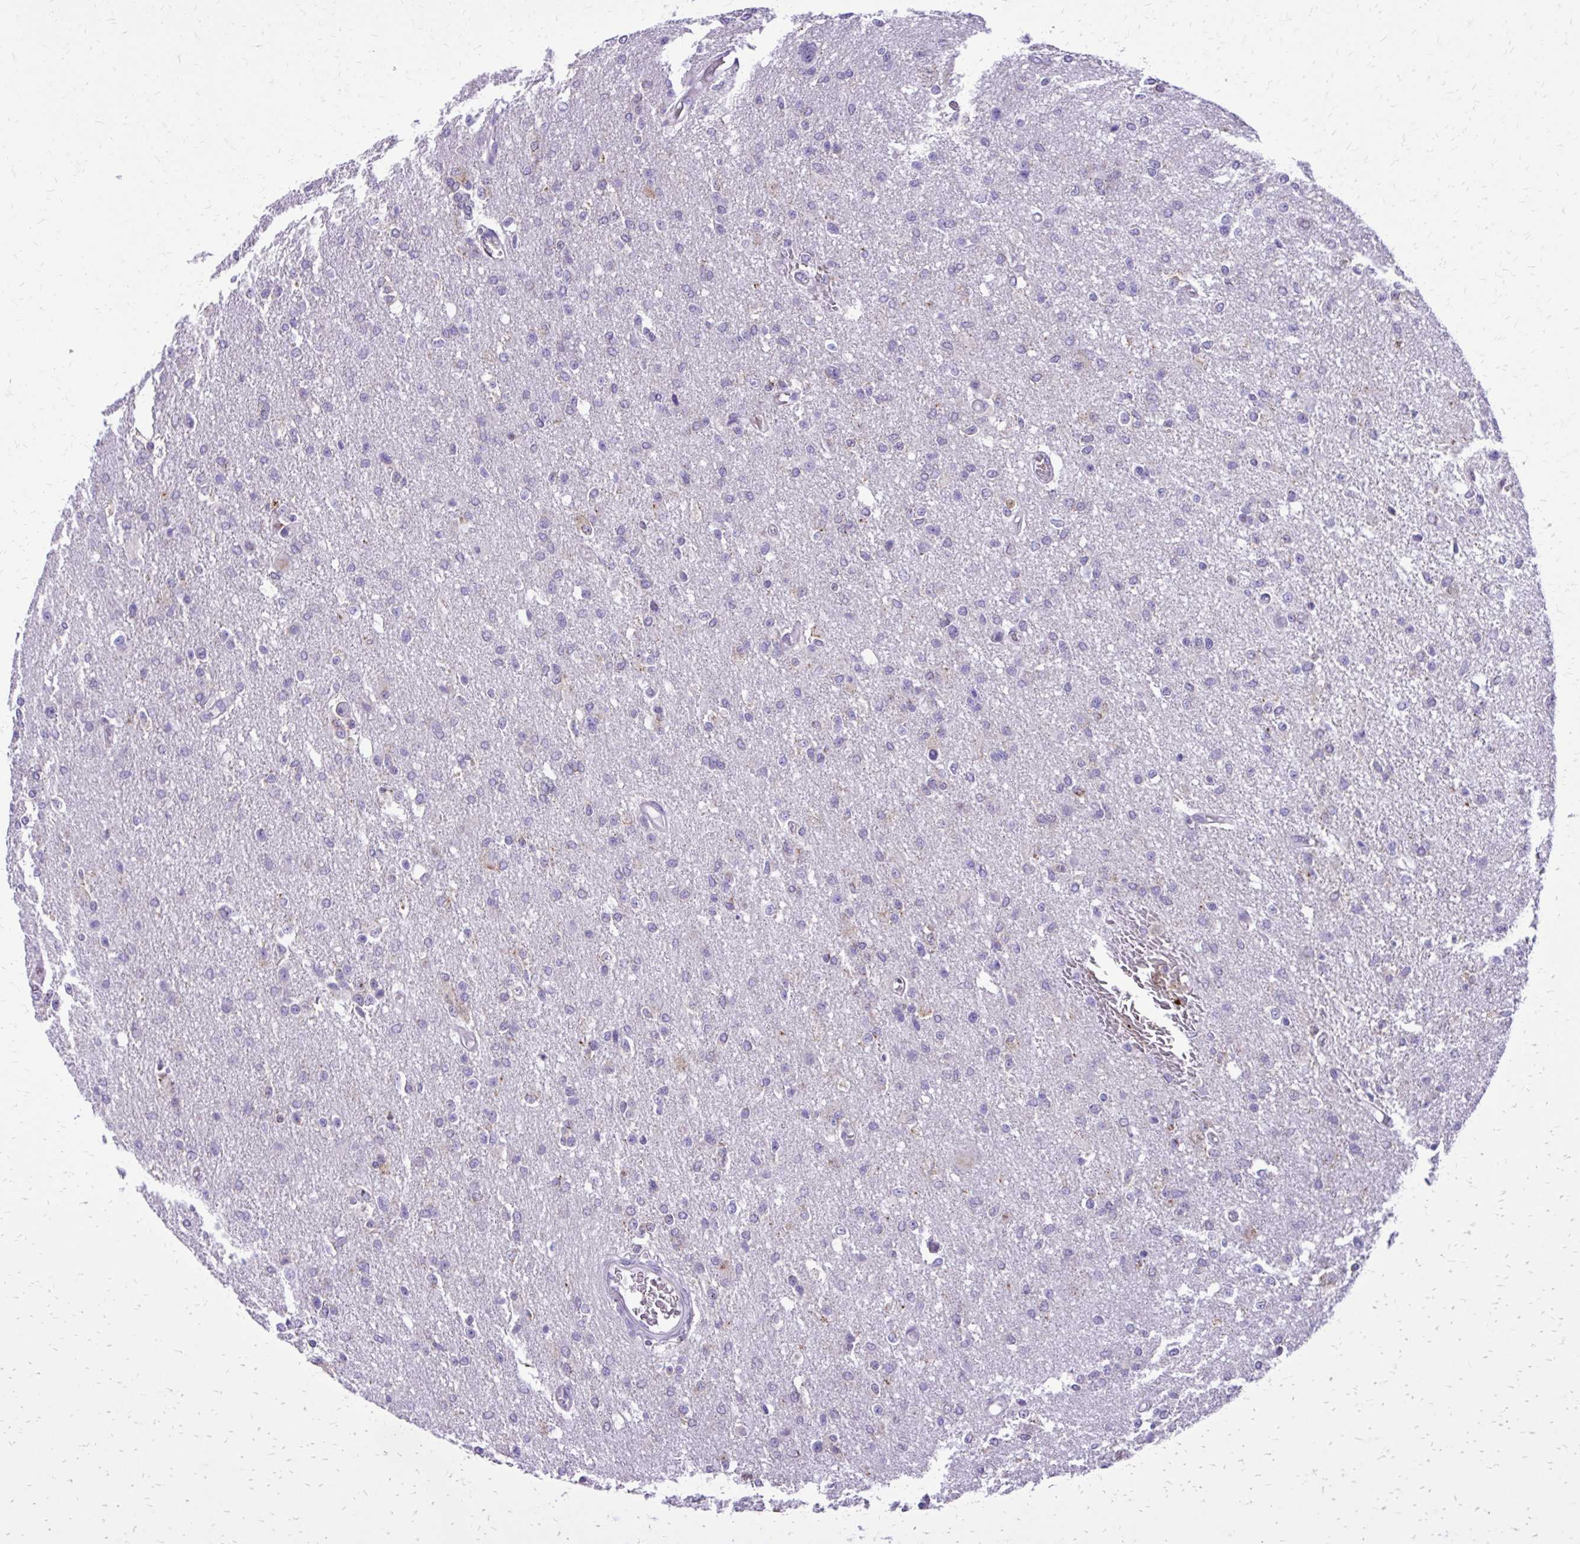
{"staining": {"intensity": "negative", "quantity": "none", "location": "none"}, "tissue": "glioma", "cell_type": "Tumor cells", "image_type": "cancer", "snomed": [{"axis": "morphology", "description": "Glioma, malignant, Low grade"}, {"axis": "topography", "description": "Brain"}], "caption": "A photomicrograph of glioma stained for a protein demonstrates no brown staining in tumor cells.", "gene": "CAT", "patient": {"sex": "male", "age": 26}}